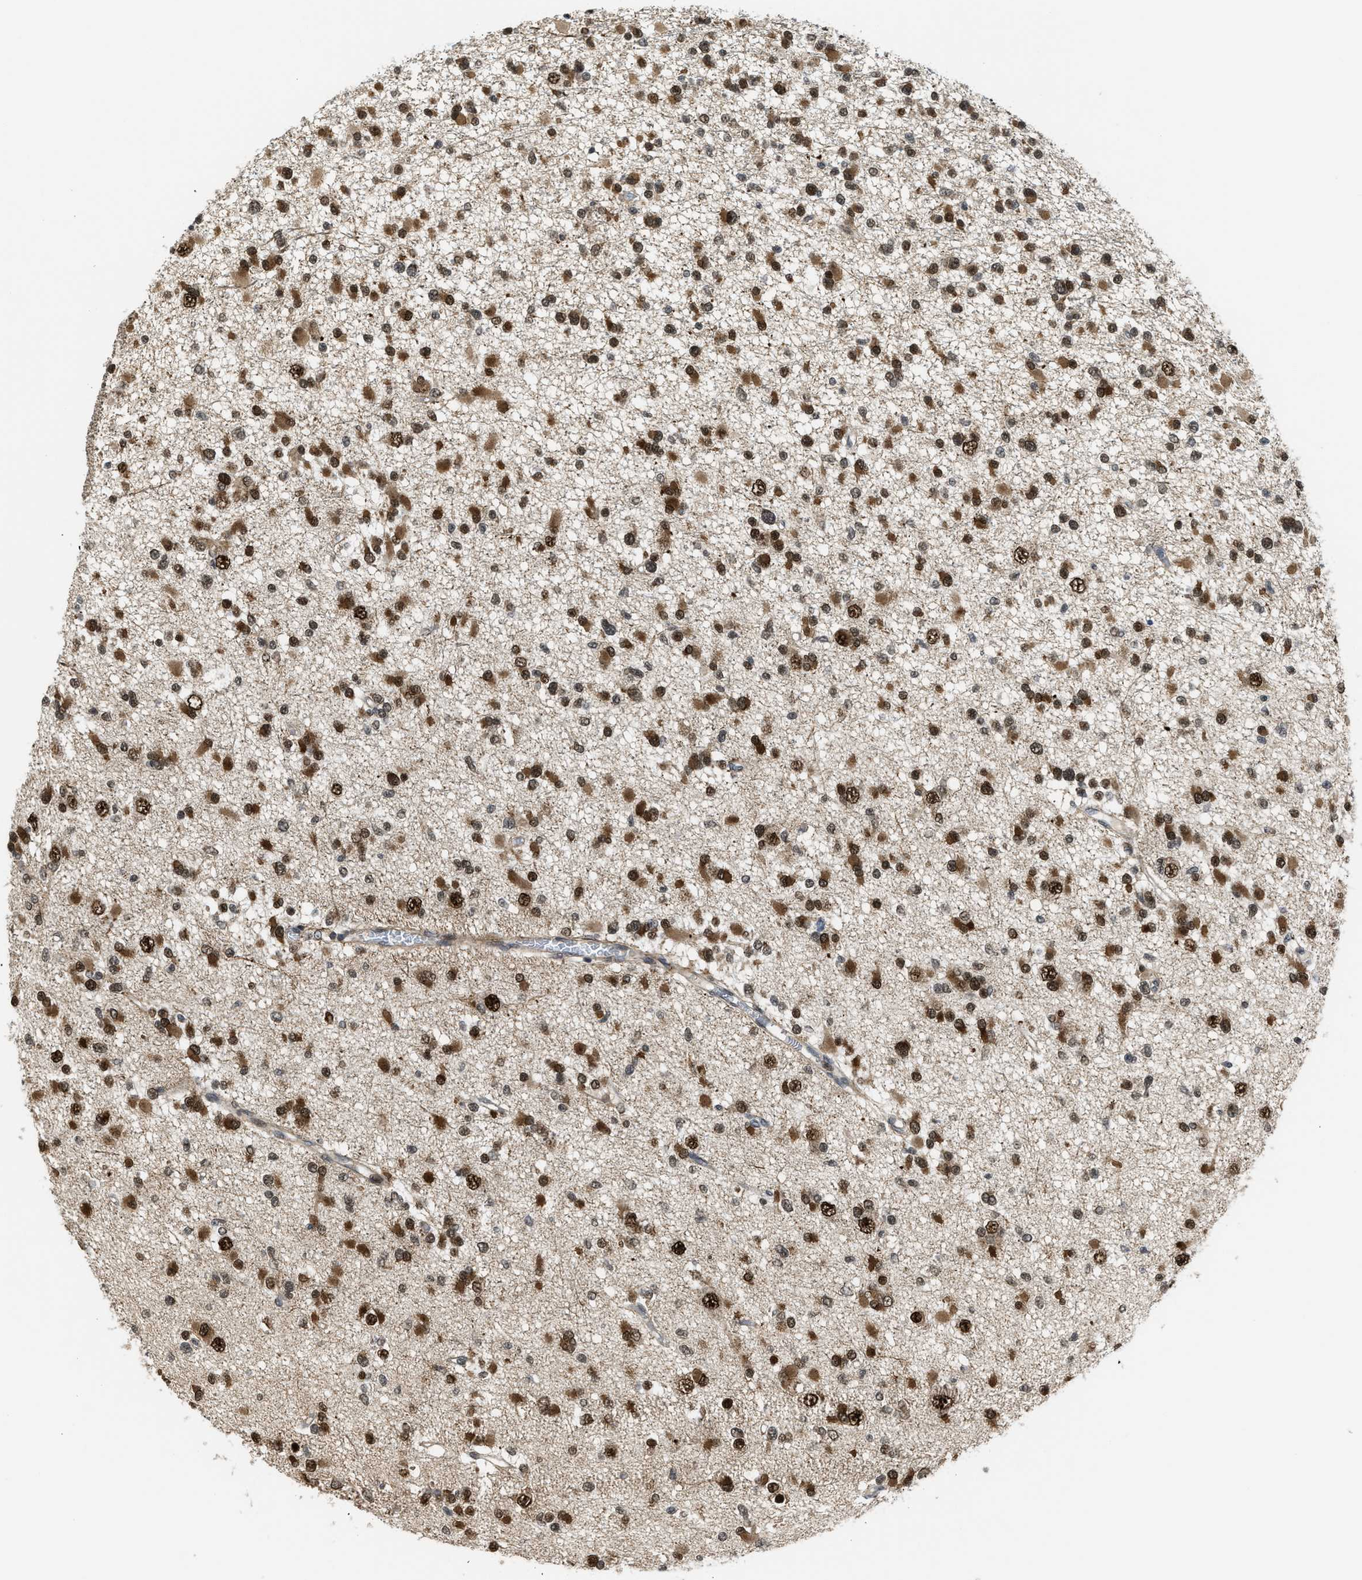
{"staining": {"intensity": "strong", "quantity": ">75%", "location": "nuclear"}, "tissue": "glioma", "cell_type": "Tumor cells", "image_type": "cancer", "snomed": [{"axis": "morphology", "description": "Glioma, malignant, Low grade"}, {"axis": "topography", "description": "Brain"}], "caption": "Brown immunohistochemical staining in human low-grade glioma (malignant) exhibits strong nuclear positivity in approximately >75% of tumor cells.", "gene": "ZNF250", "patient": {"sex": "female", "age": 22}}